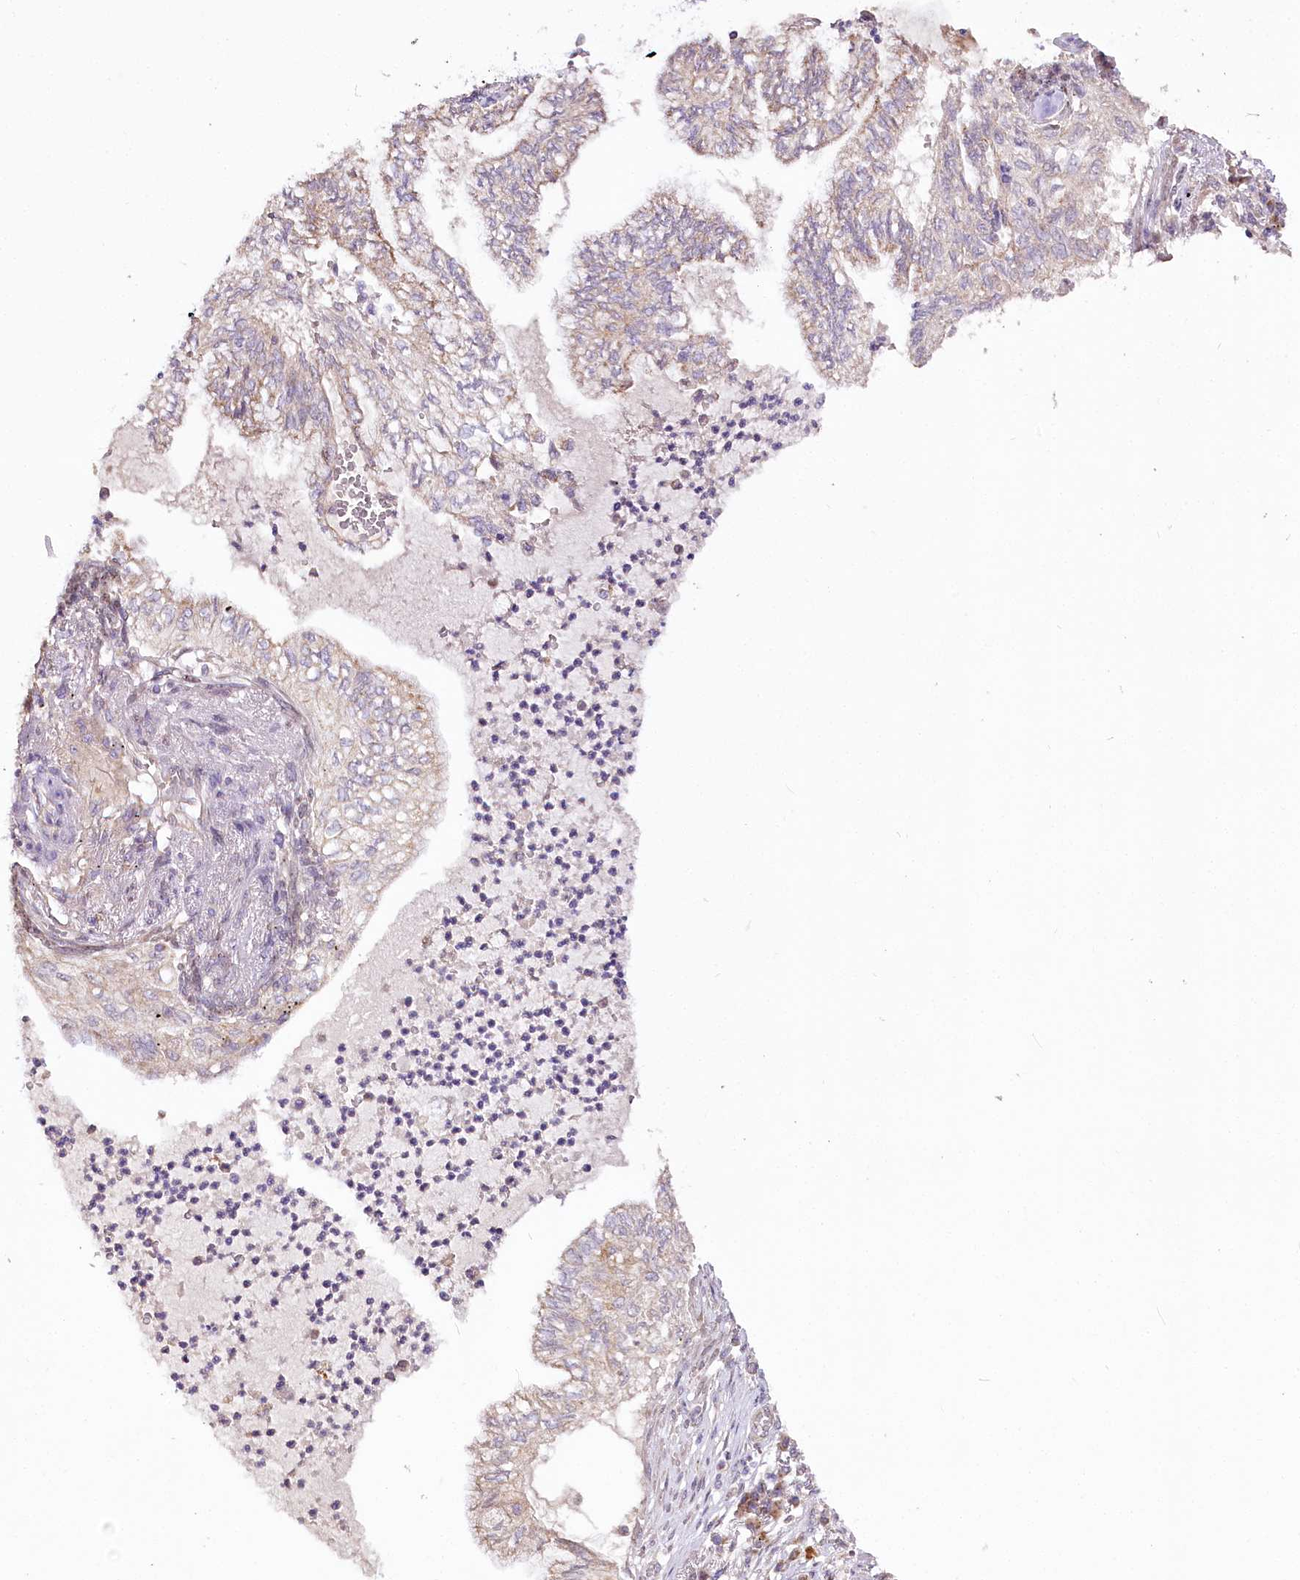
{"staining": {"intensity": "weak", "quantity": "25%-75%", "location": "cytoplasmic/membranous"}, "tissue": "lung cancer", "cell_type": "Tumor cells", "image_type": "cancer", "snomed": [{"axis": "morphology", "description": "Adenocarcinoma, NOS"}, {"axis": "topography", "description": "Lung"}], "caption": "Tumor cells reveal low levels of weak cytoplasmic/membranous staining in approximately 25%-75% of cells in lung adenocarcinoma.", "gene": "ZNF226", "patient": {"sex": "female", "age": 70}}